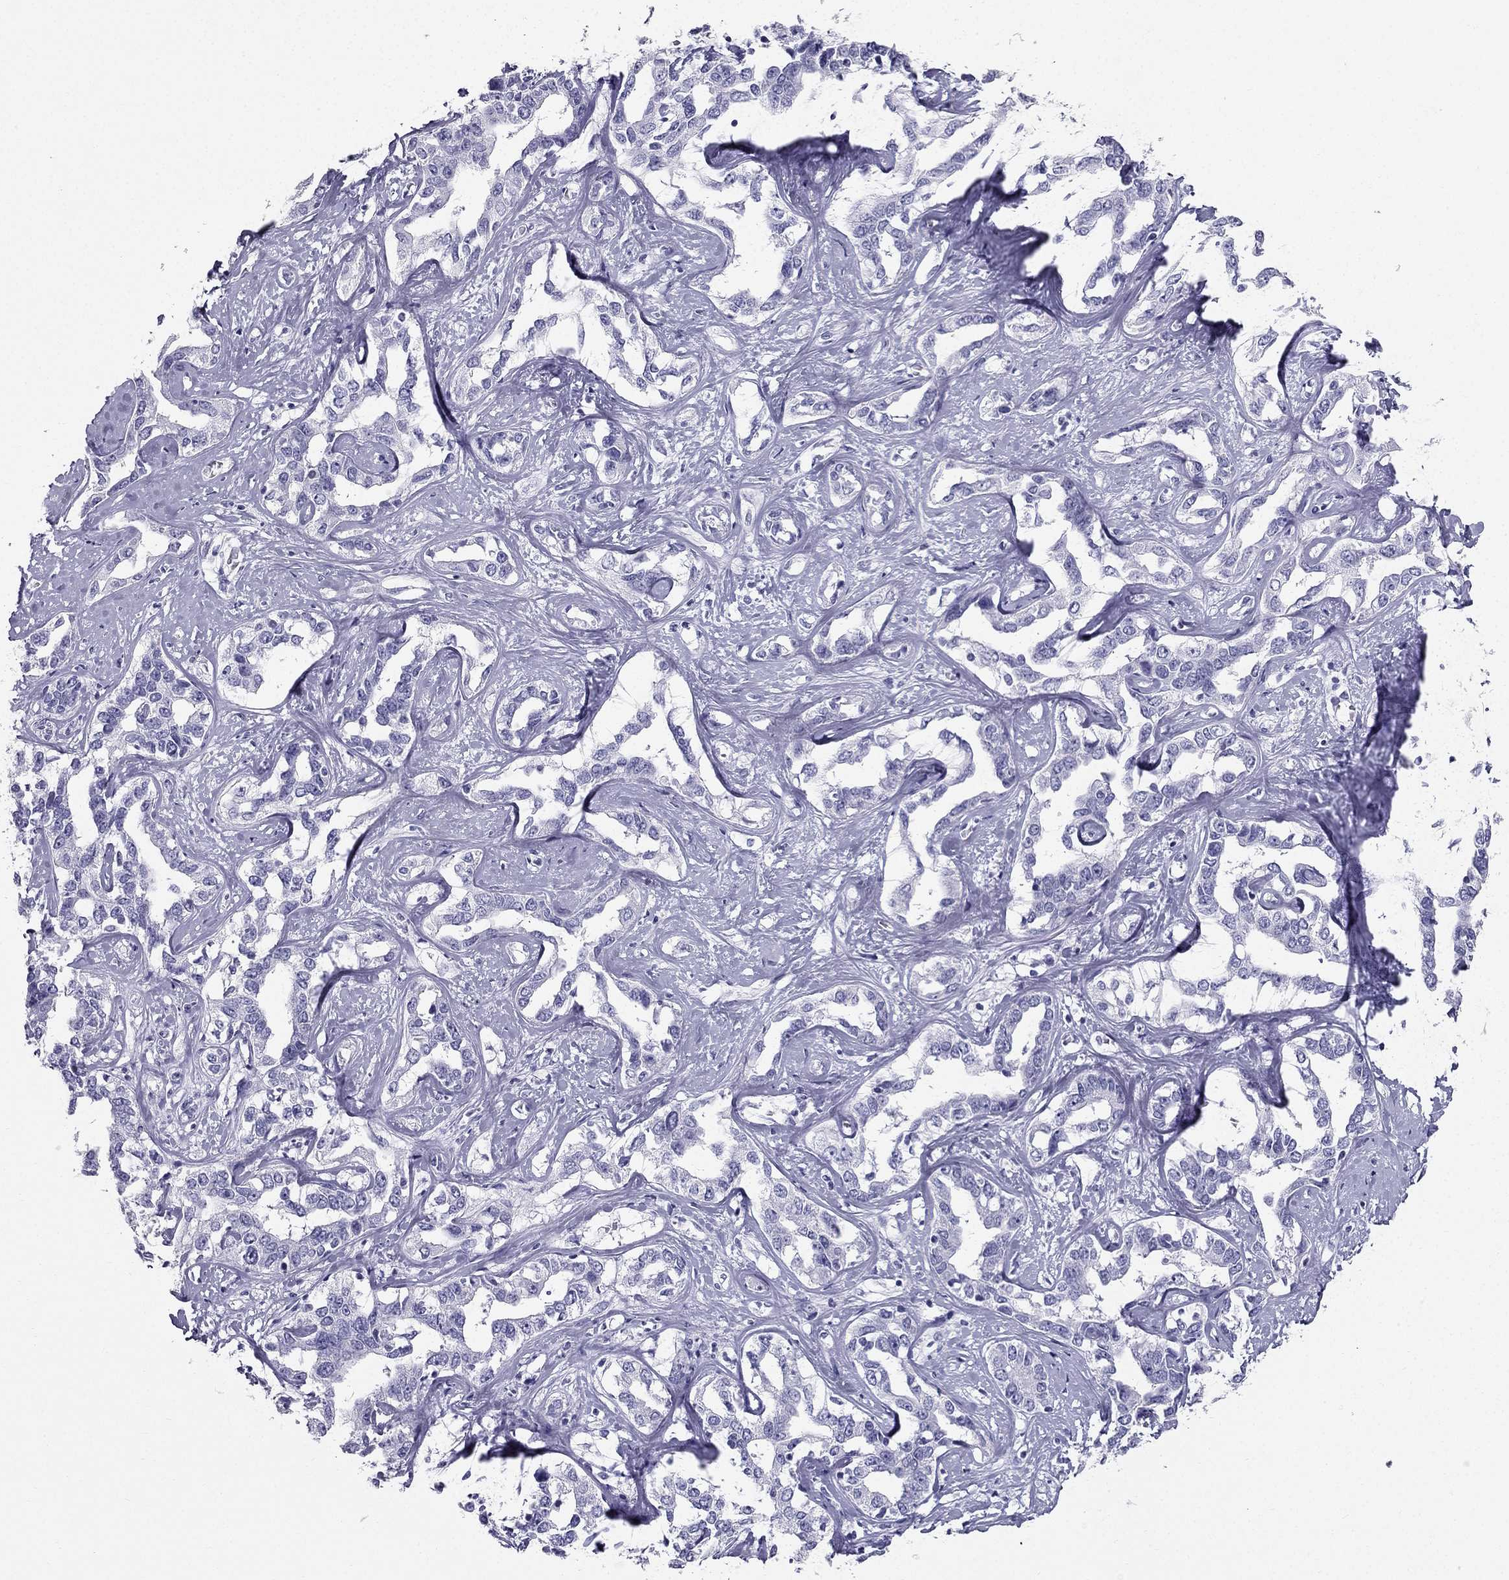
{"staining": {"intensity": "negative", "quantity": "none", "location": "none"}, "tissue": "liver cancer", "cell_type": "Tumor cells", "image_type": "cancer", "snomed": [{"axis": "morphology", "description": "Cholangiocarcinoma"}, {"axis": "topography", "description": "Liver"}], "caption": "Tumor cells are negative for brown protein staining in cholangiocarcinoma (liver).", "gene": "TFF3", "patient": {"sex": "male", "age": 59}}